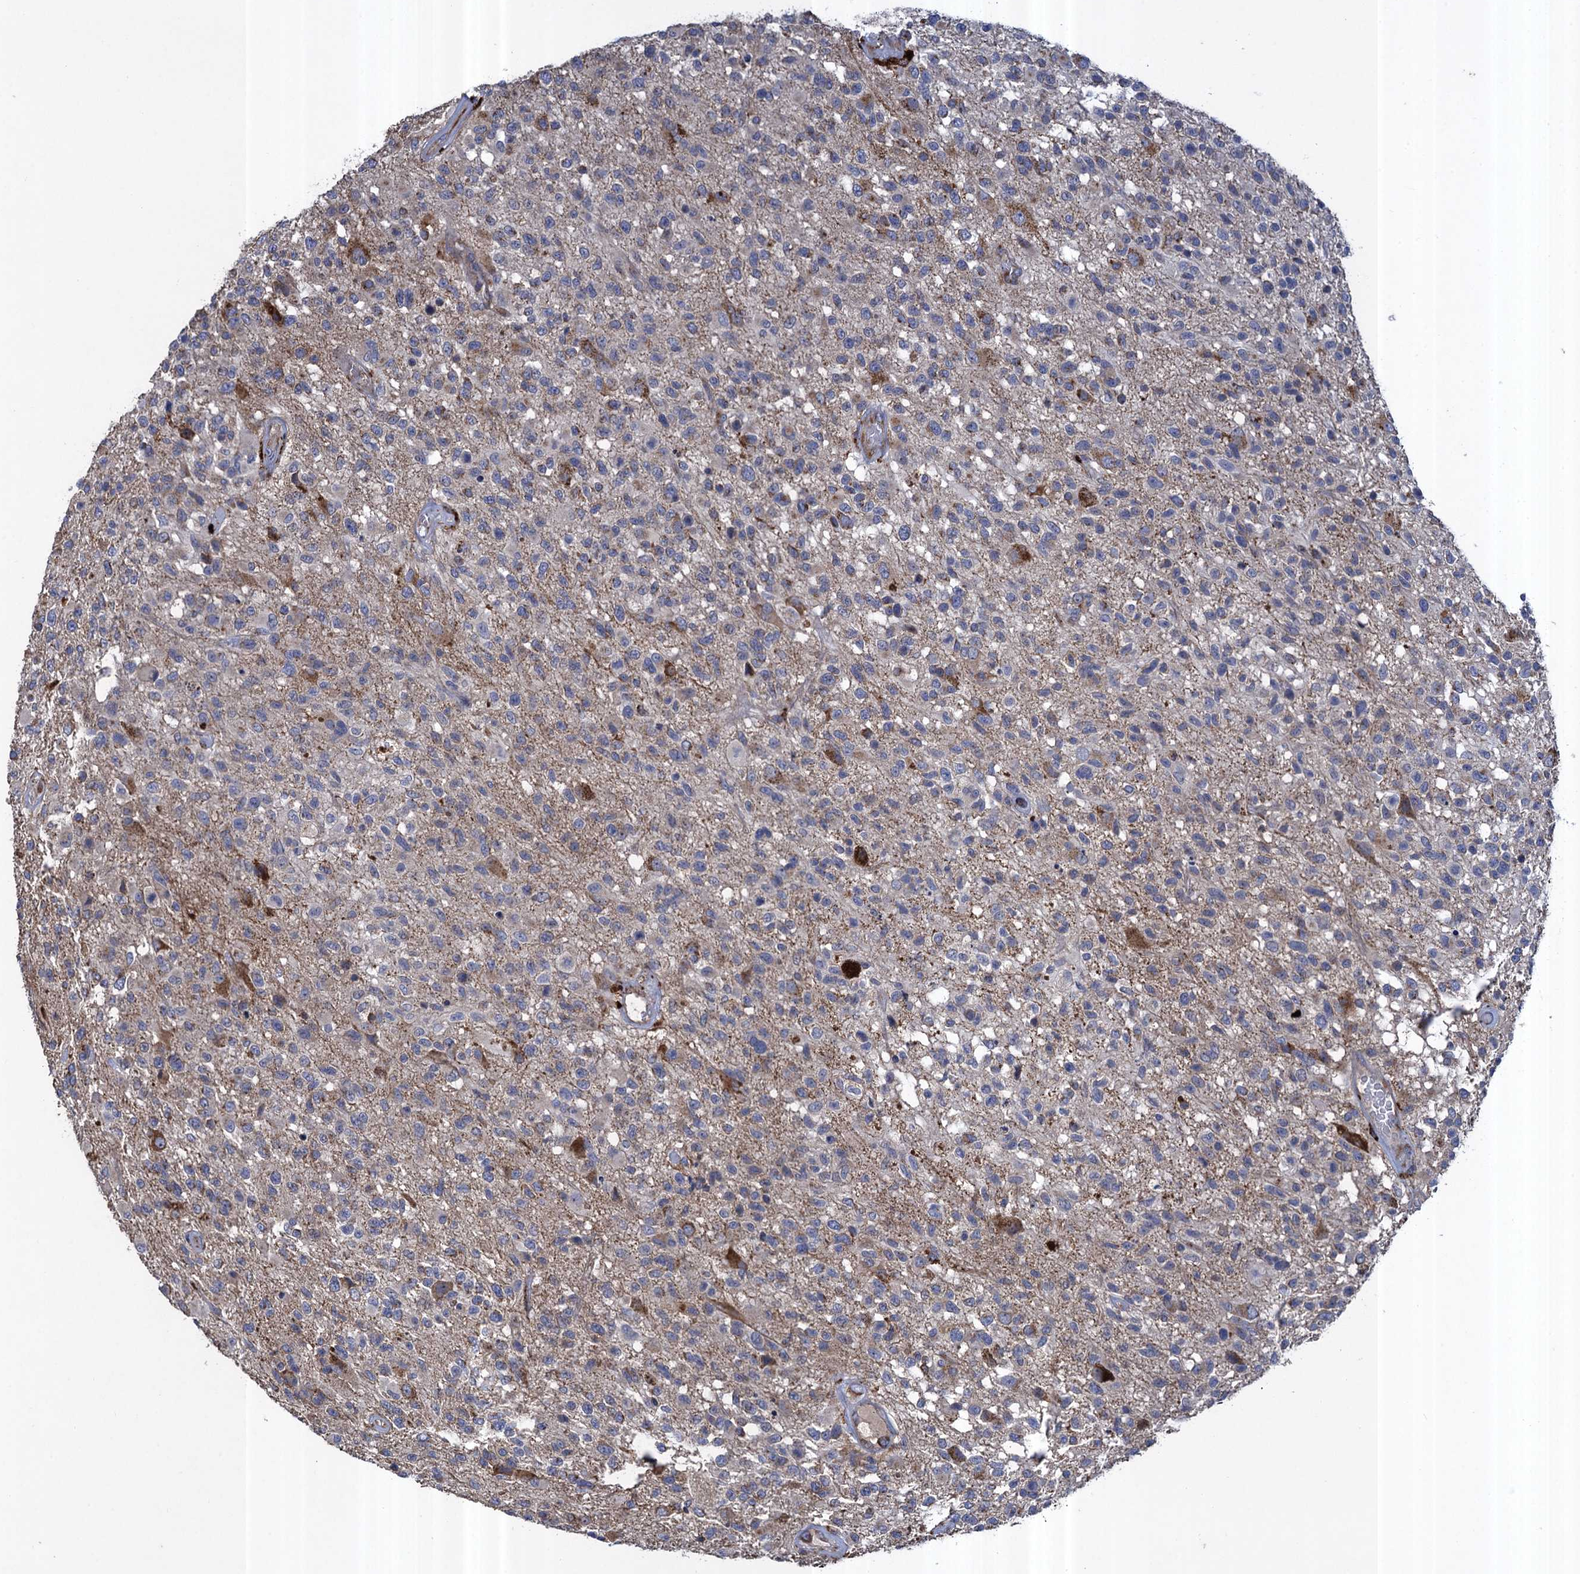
{"staining": {"intensity": "negative", "quantity": "none", "location": "none"}, "tissue": "glioma", "cell_type": "Tumor cells", "image_type": "cancer", "snomed": [{"axis": "morphology", "description": "Glioma, malignant, High grade"}, {"axis": "morphology", "description": "Glioblastoma, NOS"}, {"axis": "topography", "description": "Brain"}], "caption": "This is an IHC histopathology image of human glioma. There is no staining in tumor cells.", "gene": "TXNDC11", "patient": {"sex": "male", "age": 60}}